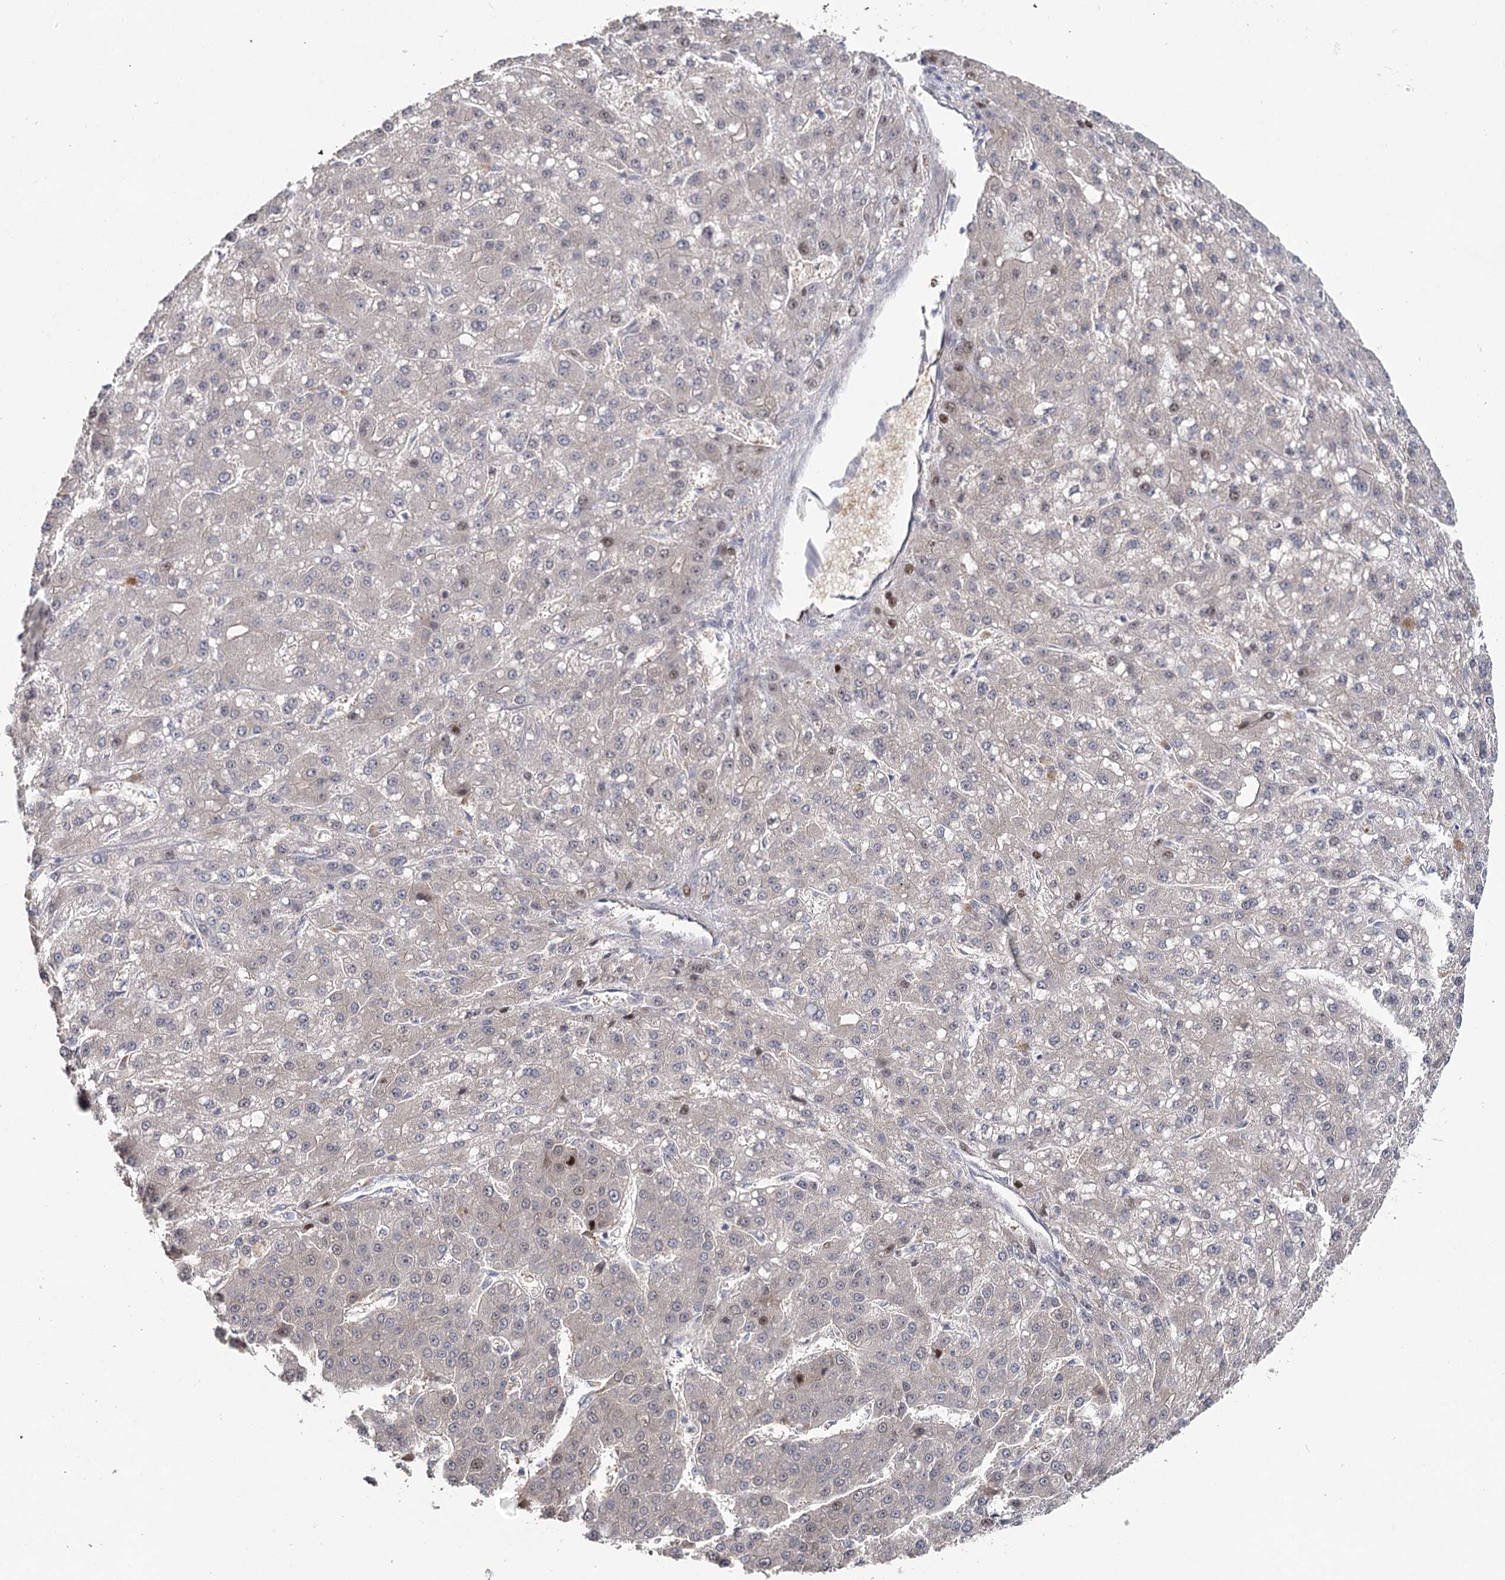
{"staining": {"intensity": "weak", "quantity": "<25%", "location": "nuclear"}, "tissue": "liver cancer", "cell_type": "Tumor cells", "image_type": "cancer", "snomed": [{"axis": "morphology", "description": "Carcinoma, Hepatocellular, NOS"}, {"axis": "topography", "description": "Liver"}], "caption": "Image shows no protein positivity in tumor cells of liver cancer tissue.", "gene": "MAP3K13", "patient": {"sex": "male", "age": 67}}